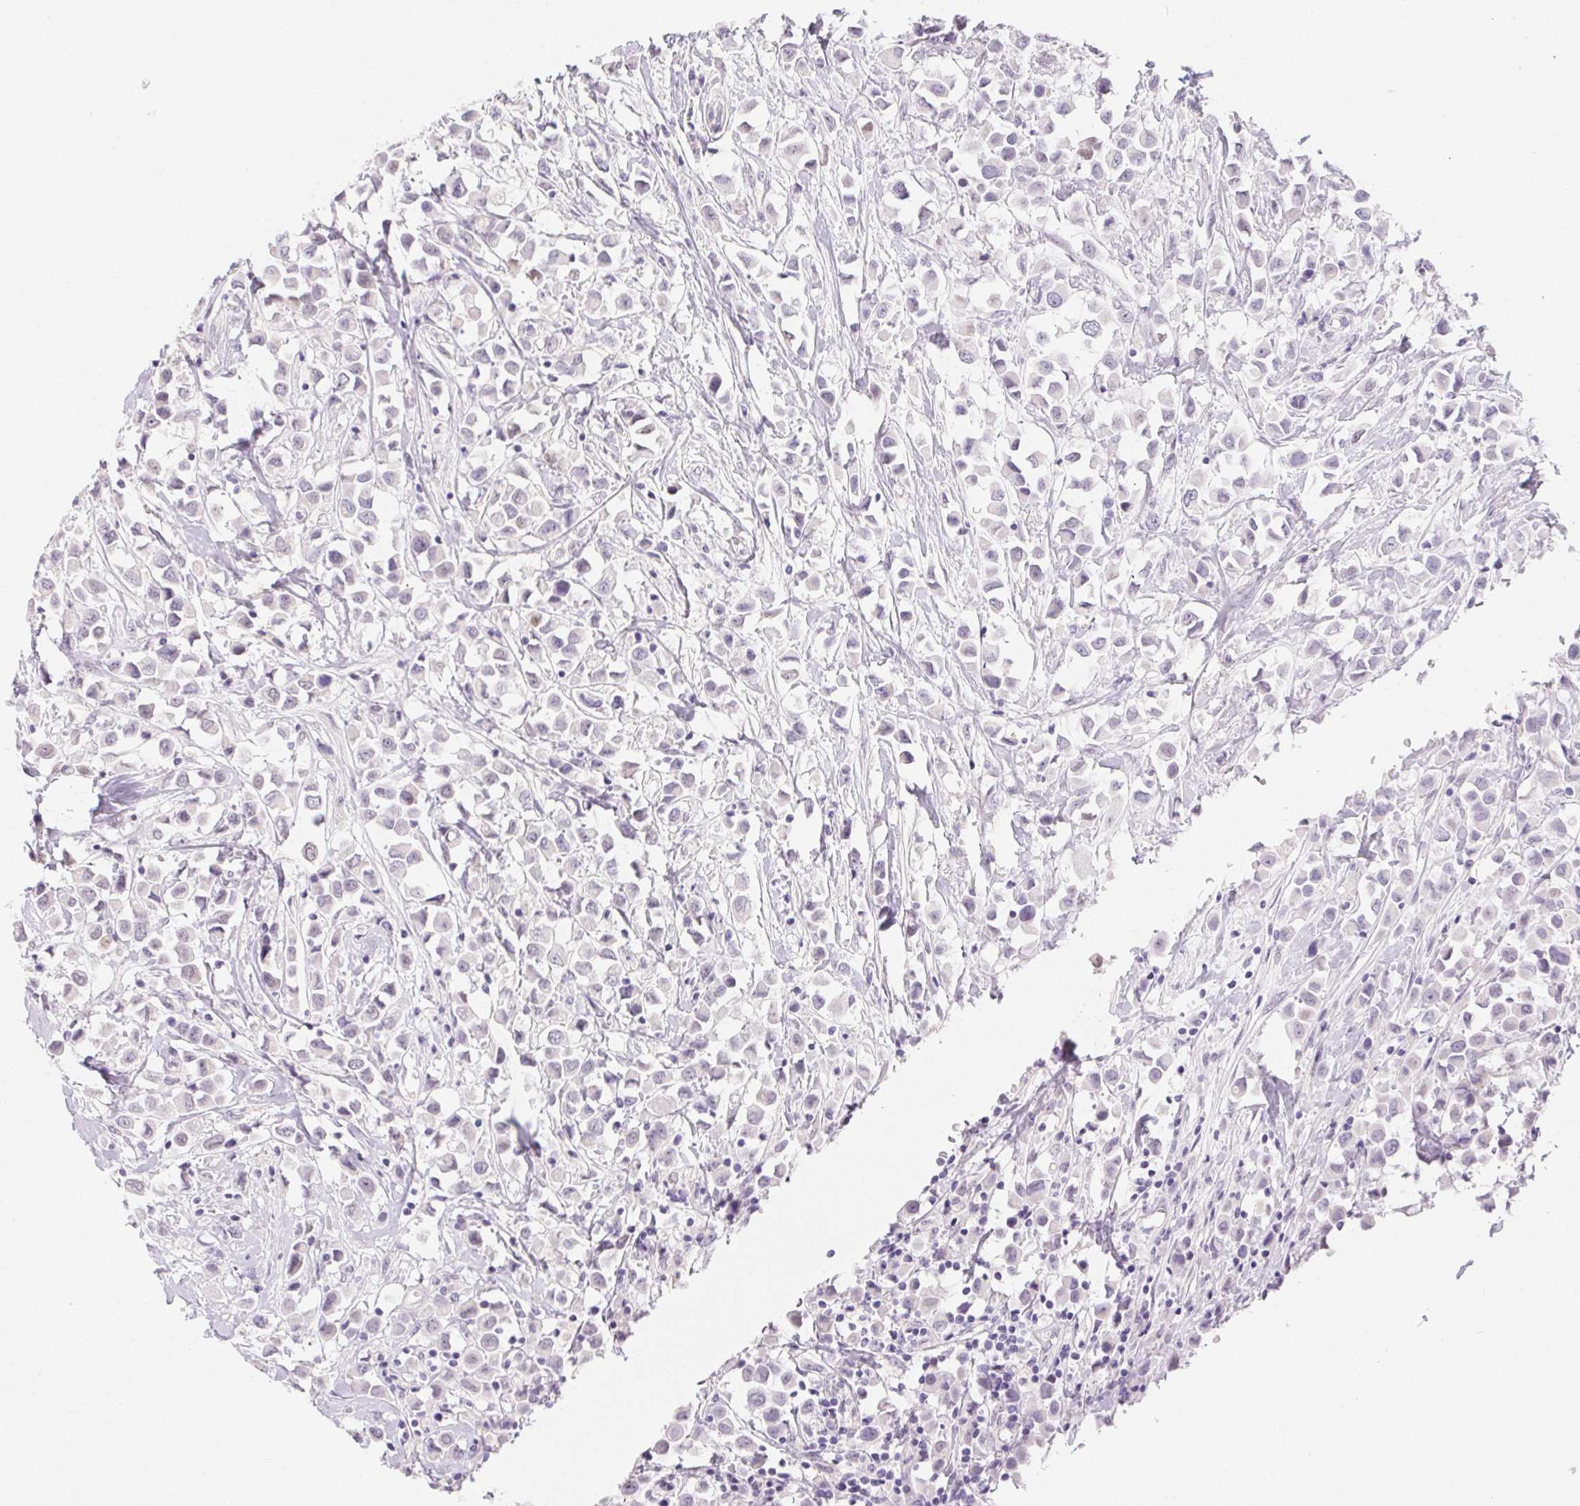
{"staining": {"intensity": "negative", "quantity": "none", "location": "none"}, "tissue": "breast cancer", "cell_type": "Tumor cells", "image_type": "cancer", "snomed": [{"axis": "morphology", "description": "Duct carcinoma"}, {"axis": "topography", "description": "Breast"}], "caption": "The photomicrograph demonstrates no staining of tumor cells in breast cancer (intraductal carcinoma).", "gene": "MORC1", "patient": {"sex": "female", "age": 61}}